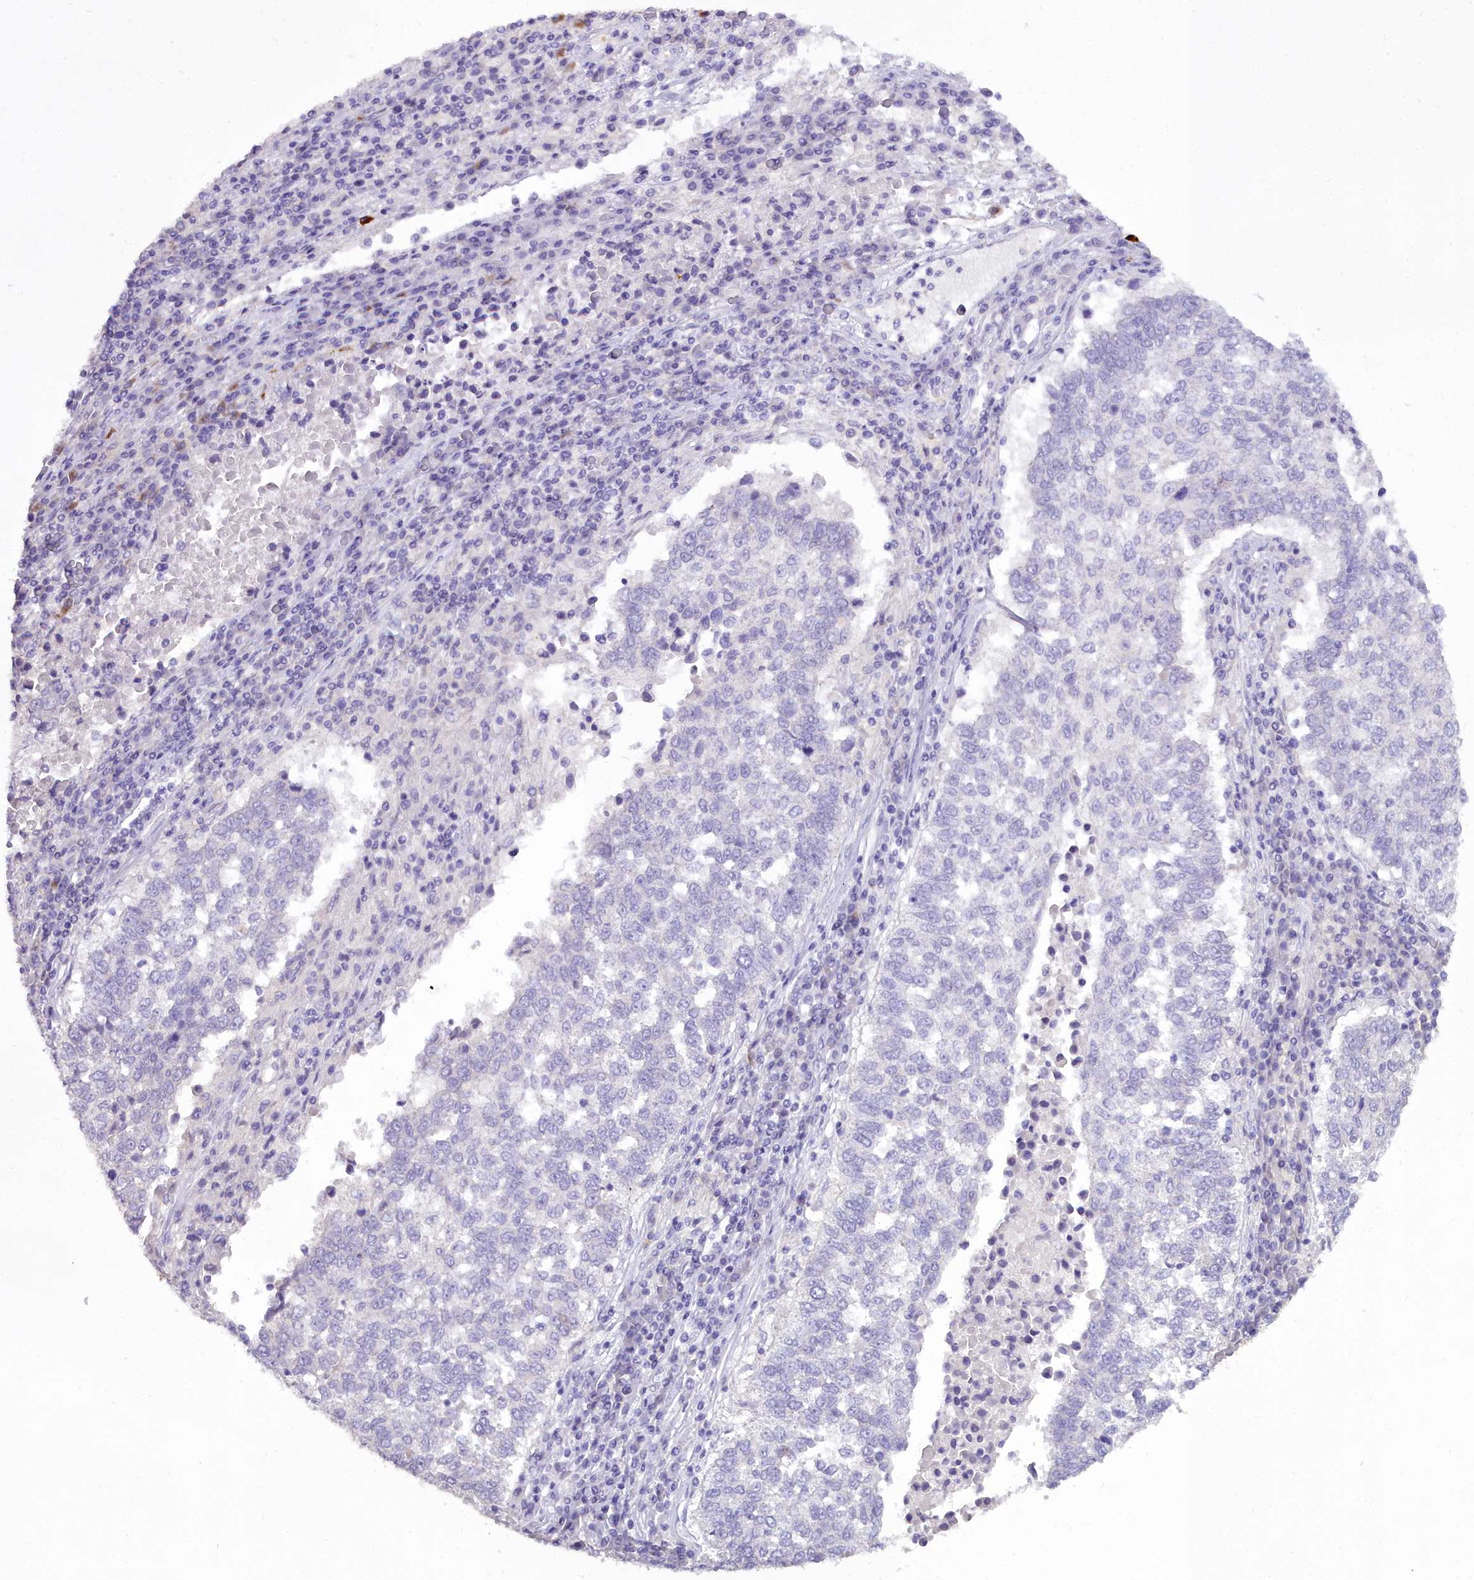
{"staining": {"intensity": "negative", "quantity": "none", "location": "none"}, "tissue": "lung cancer", "cell_type": "Tumor cells", "image_type": "cancer", "snomed": [{"axis": "morphology", "description": "Squamous cell carcinoma, NOS"}, {"axis": "topography", "description": "Lung"}], "caption": "There is no significant staining in tumor cells of squamous cell carcinoma (lung). Nuclei are stained in blue.", "gene": "OSTN", "patient": {"sex": "male", "age": 73}}